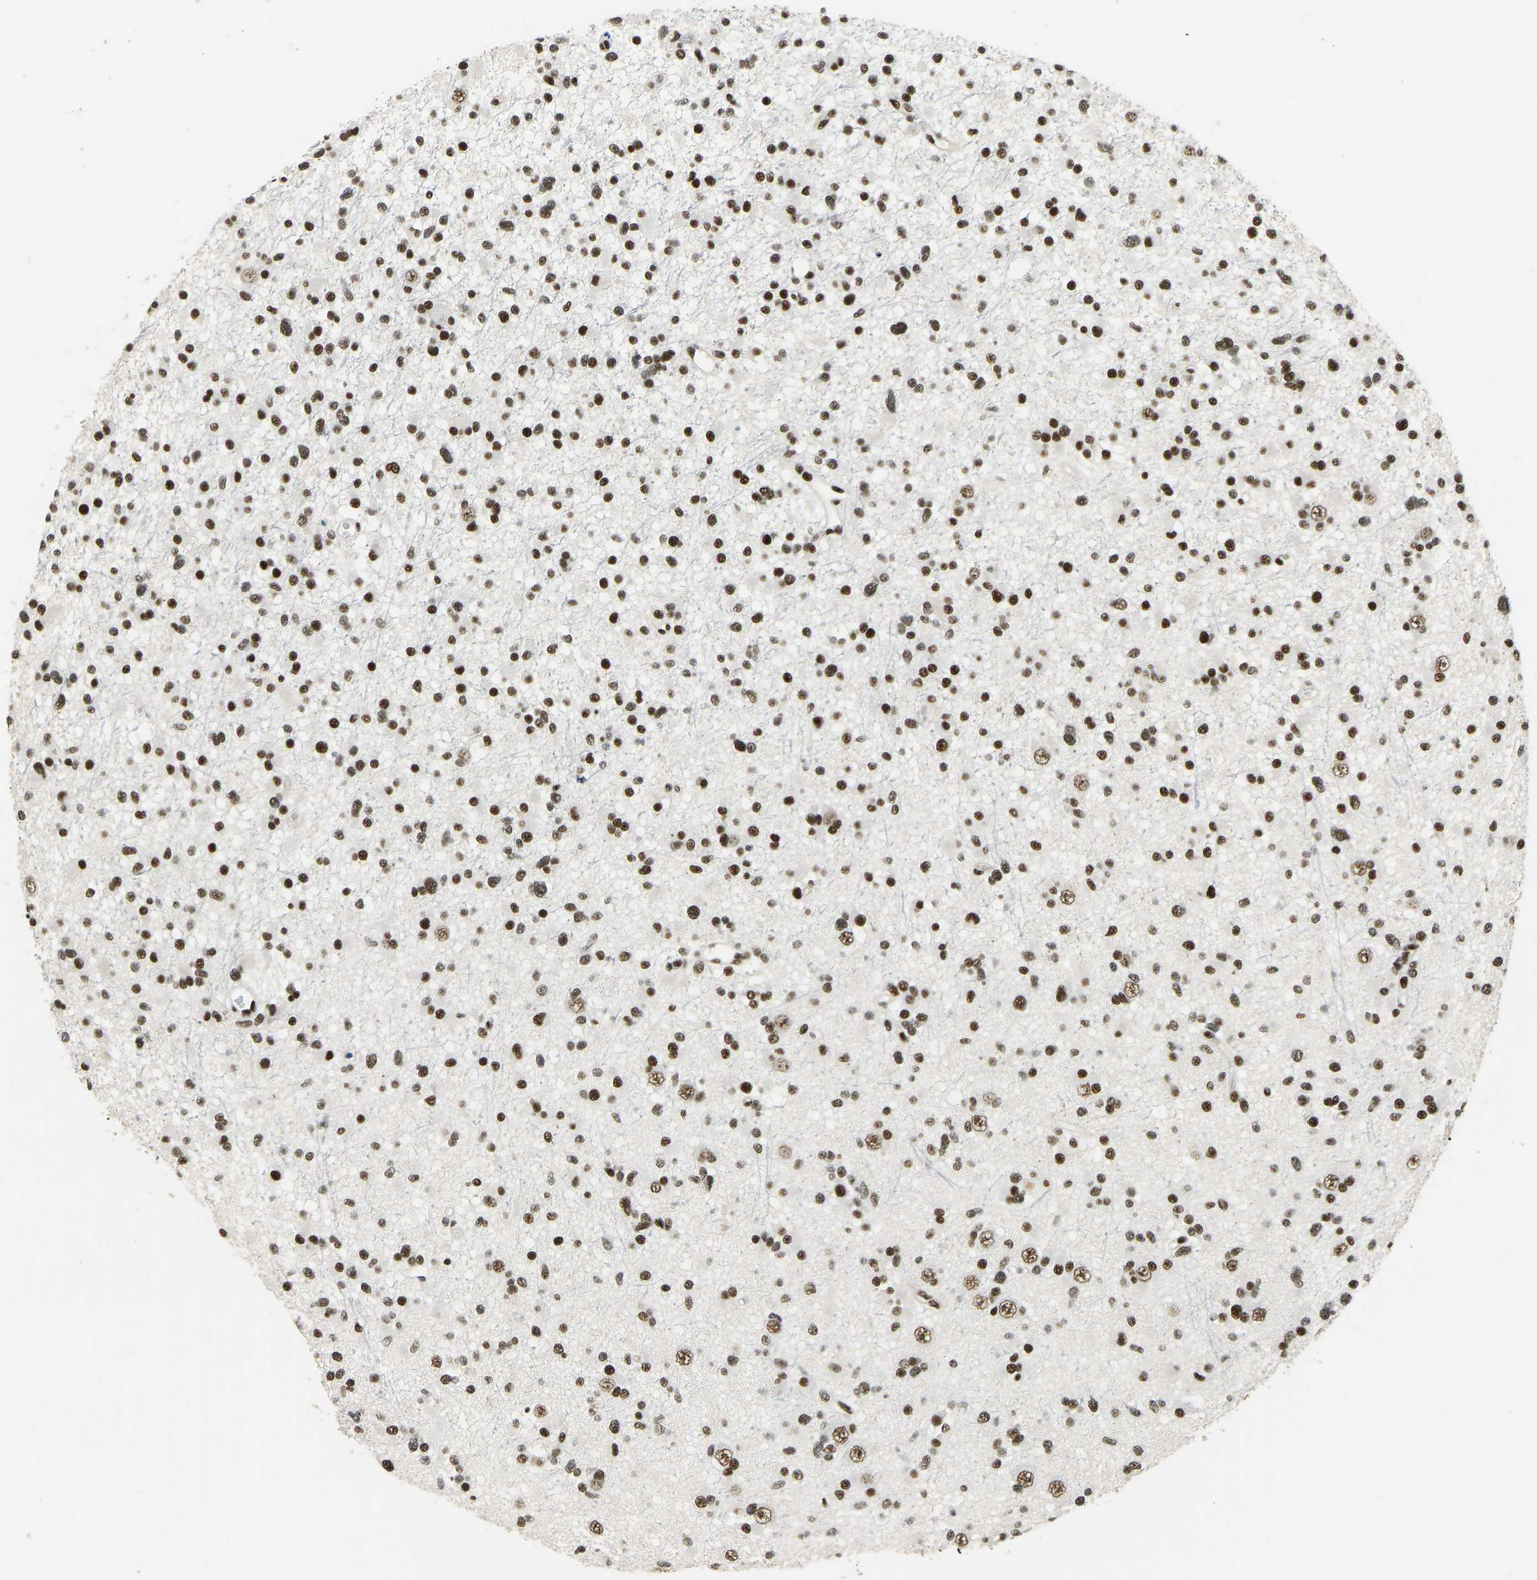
{"staining": {"intensity": "strong", "quantity": ">75%", "location": "nuclear"}, "tissue": "glioma", "cell_type": "Tumor cells", "image_type": "cancer", "snomed": [{"axis": "morphology", "description": "Glioma, malignant, Low grade"}, {"axis": "topography", "description": "Brain"}], "caption": "High-power microscopy captured an immunohistochemistry photomicrograph of low-grade glioma (malignant), revealing strong nuclear expression in about >75% of tumor cells.", "gene": "FOXK1", "patient": {"sex": "female", "age": 22}}